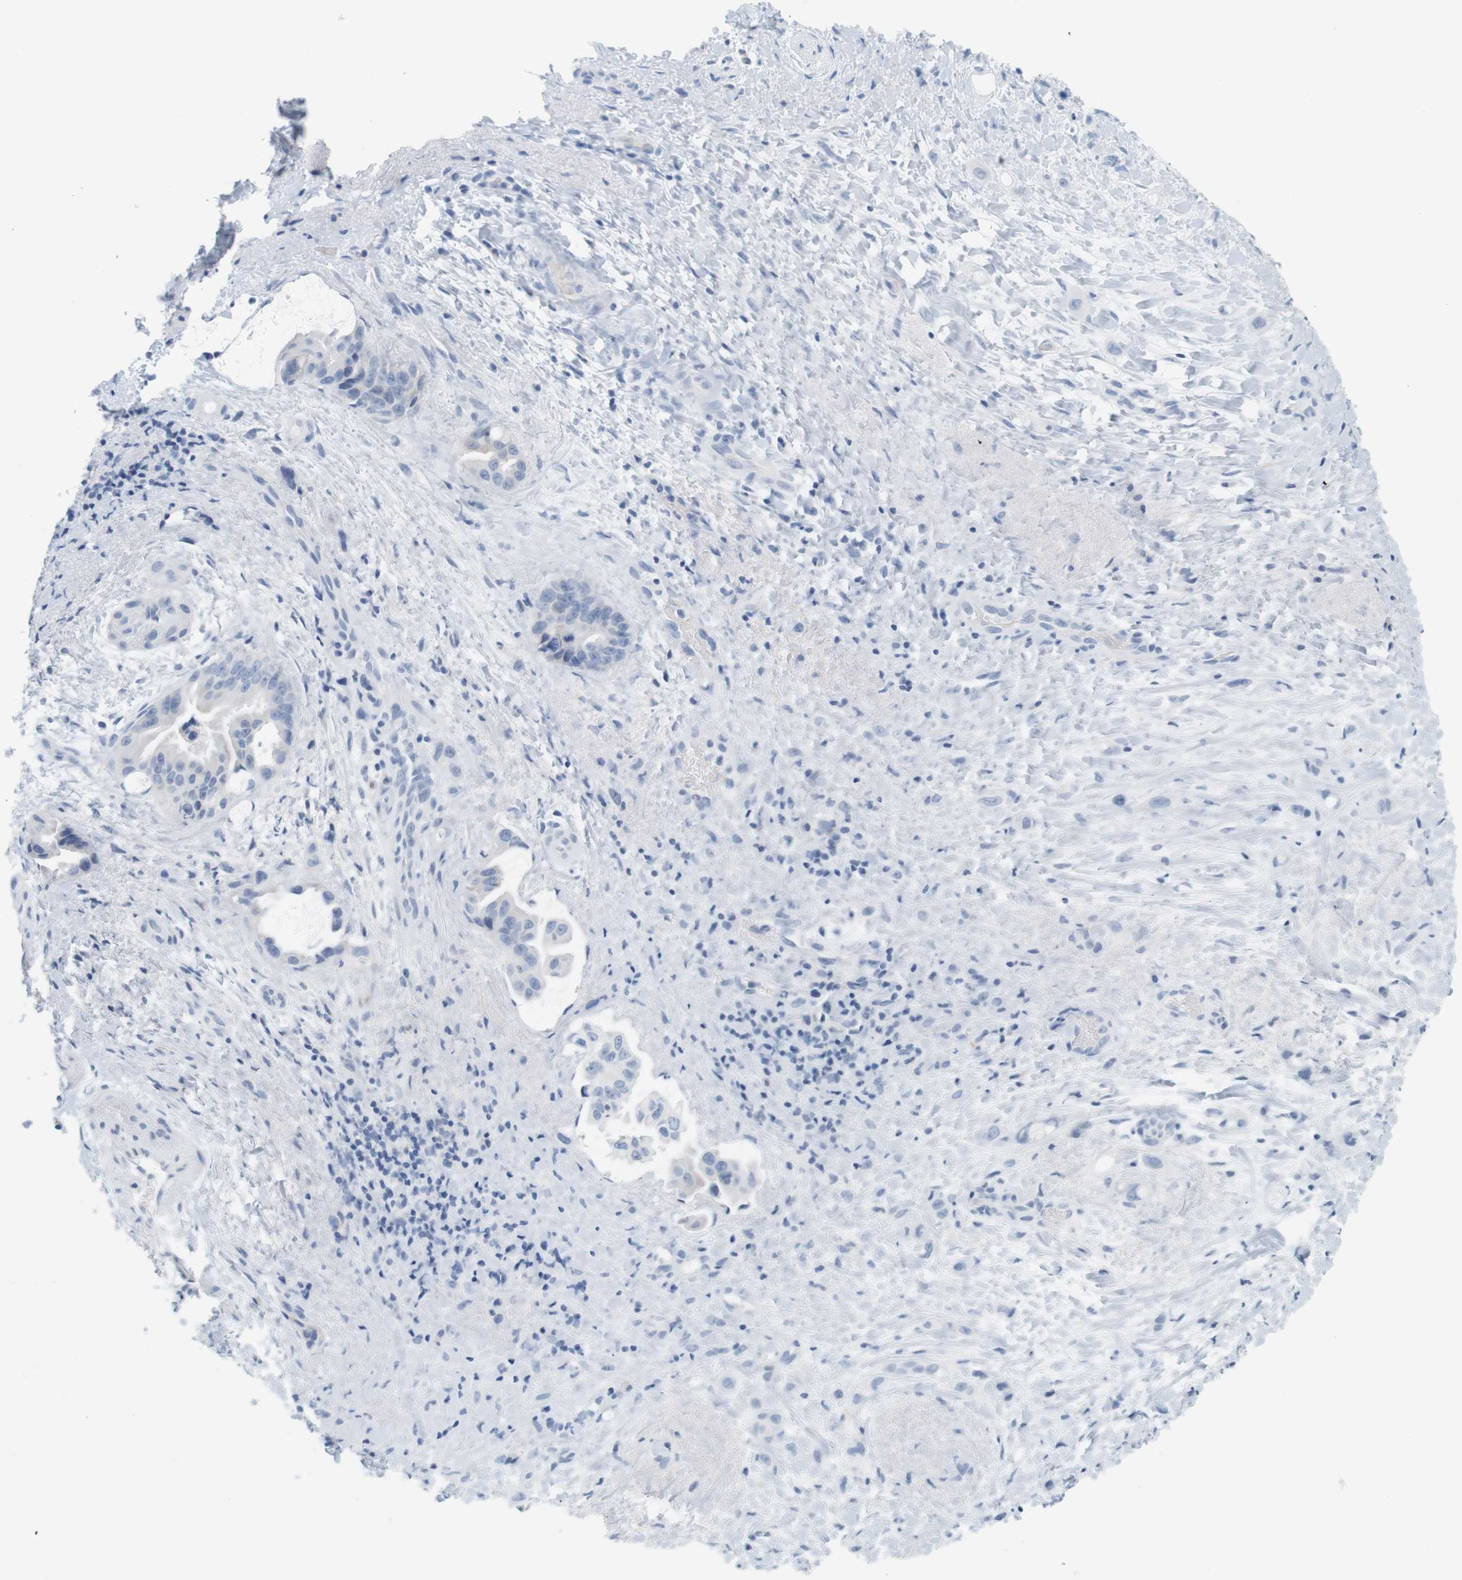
{"staining": {"intensity": "negative", "quantity": "none", "location": "none"}, "tissue": "liver cancer", "cell_type": "Tumor cells", "image_type": "cancer", "snomed": [{"axis": "morphology", "description": "Cholangiocarcinoma"}, {"axis": "topography", "description": "Liver"}], "caption": "DAB (3,3'-diaminobenzidine) immunohistochemical staining of human liver cholangiocarcinoma reveals no significant staining in tumor cells. Nuclei are stained in blue.", "gene": "OPRM1", "patient": {"sex": "female", "age": 65}}